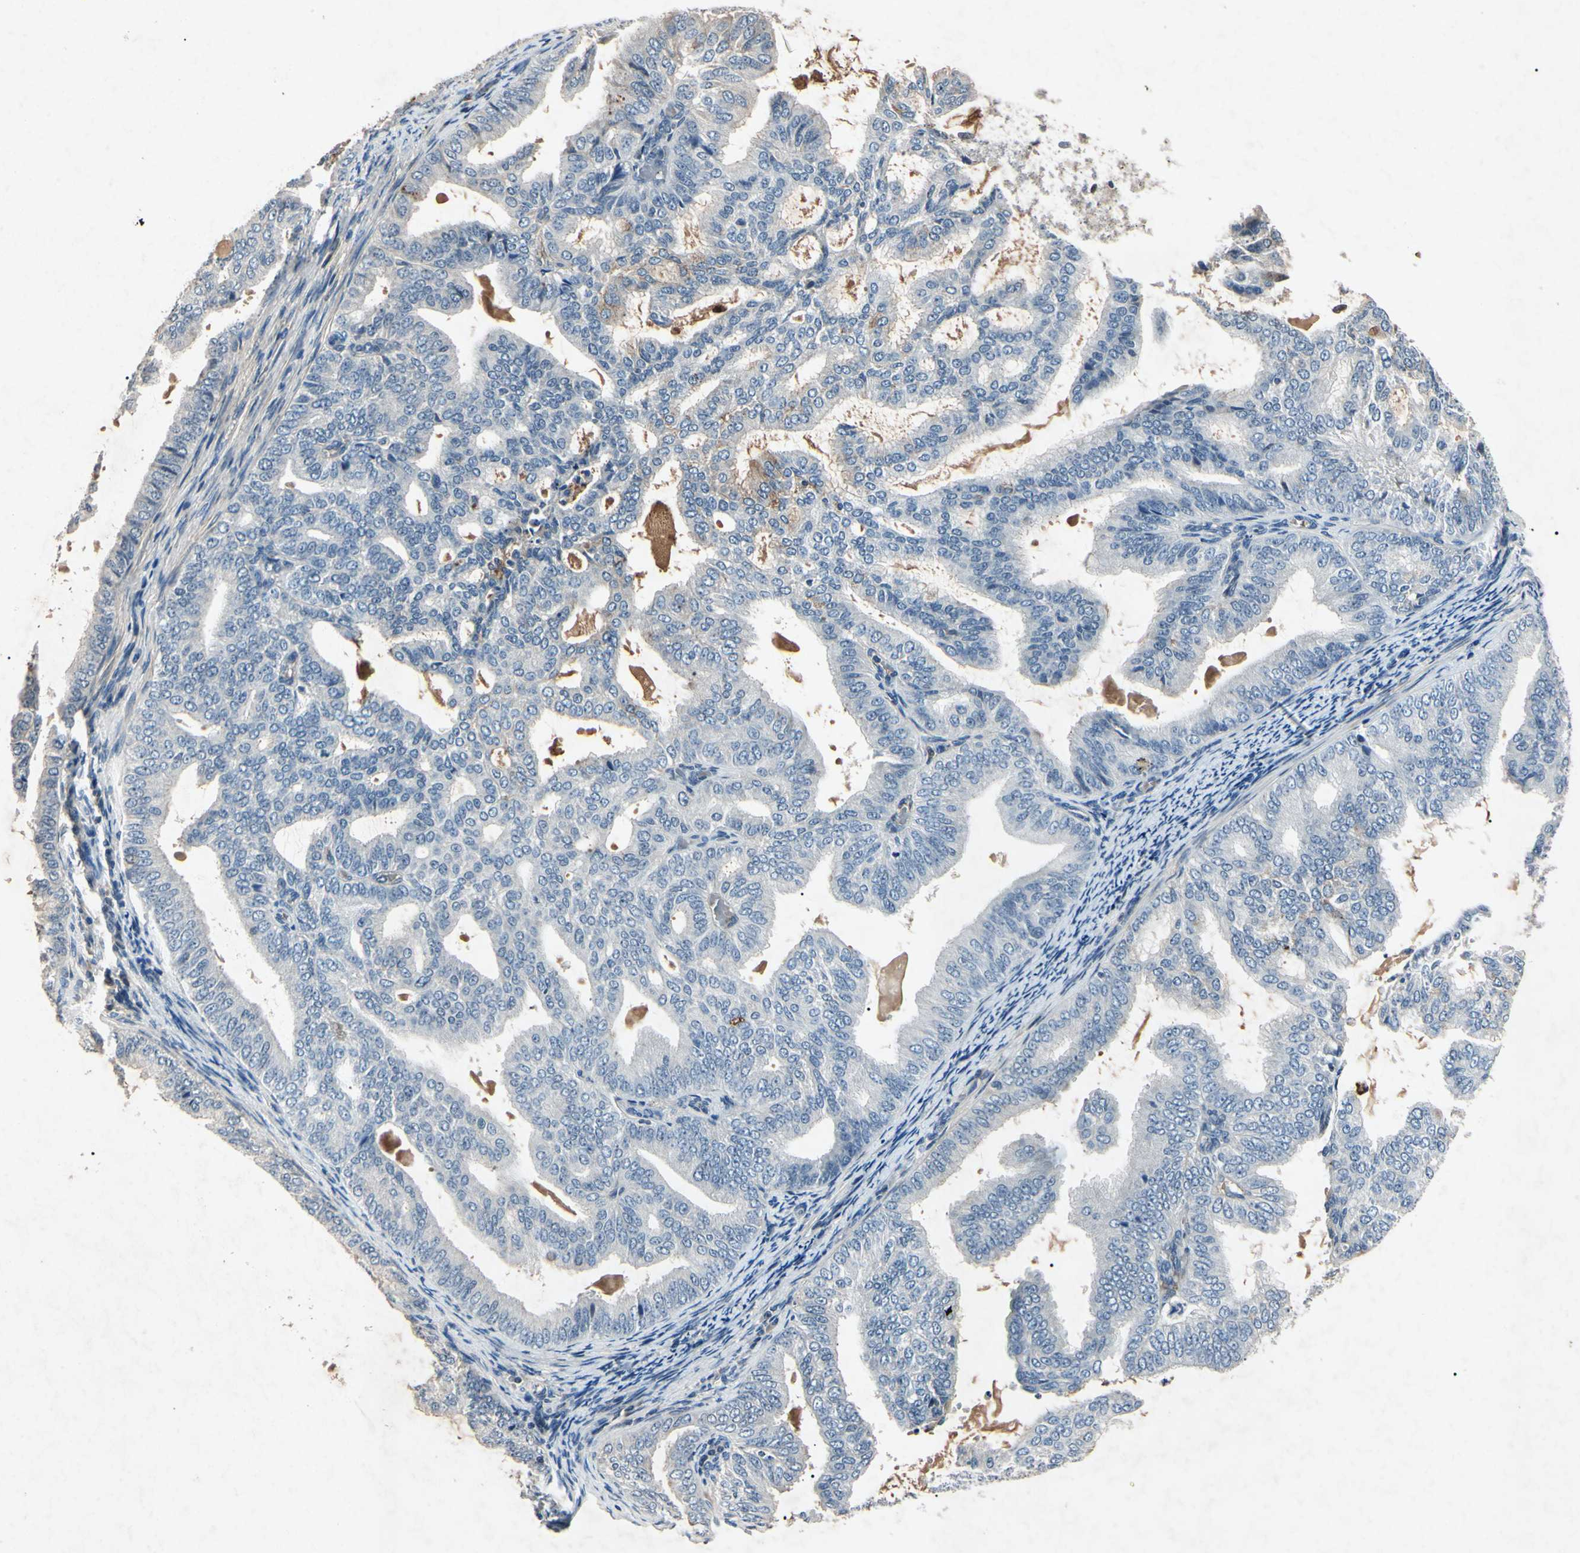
{"staining": {"intensity": "negative", "quantity": "none", "location": "none"}, "tissue": "endometrial cancer", "cell_type": "Tumor cells", "image_type": "cancer", "snomed": [{"axis": "morphology", "description": "Adenocarcinoma, NOS"}, {"axis": "topography", "description": "Endometrium"}], "caption": "Tumor cells show no significant staining in endometrial adenocarcinoma. The staining is performed using DAB brown chromogen with nuclei counter-stained in using hematoxylin.", "gene": "AEBP1", "patient": {"sex": "female", "age": 58}}